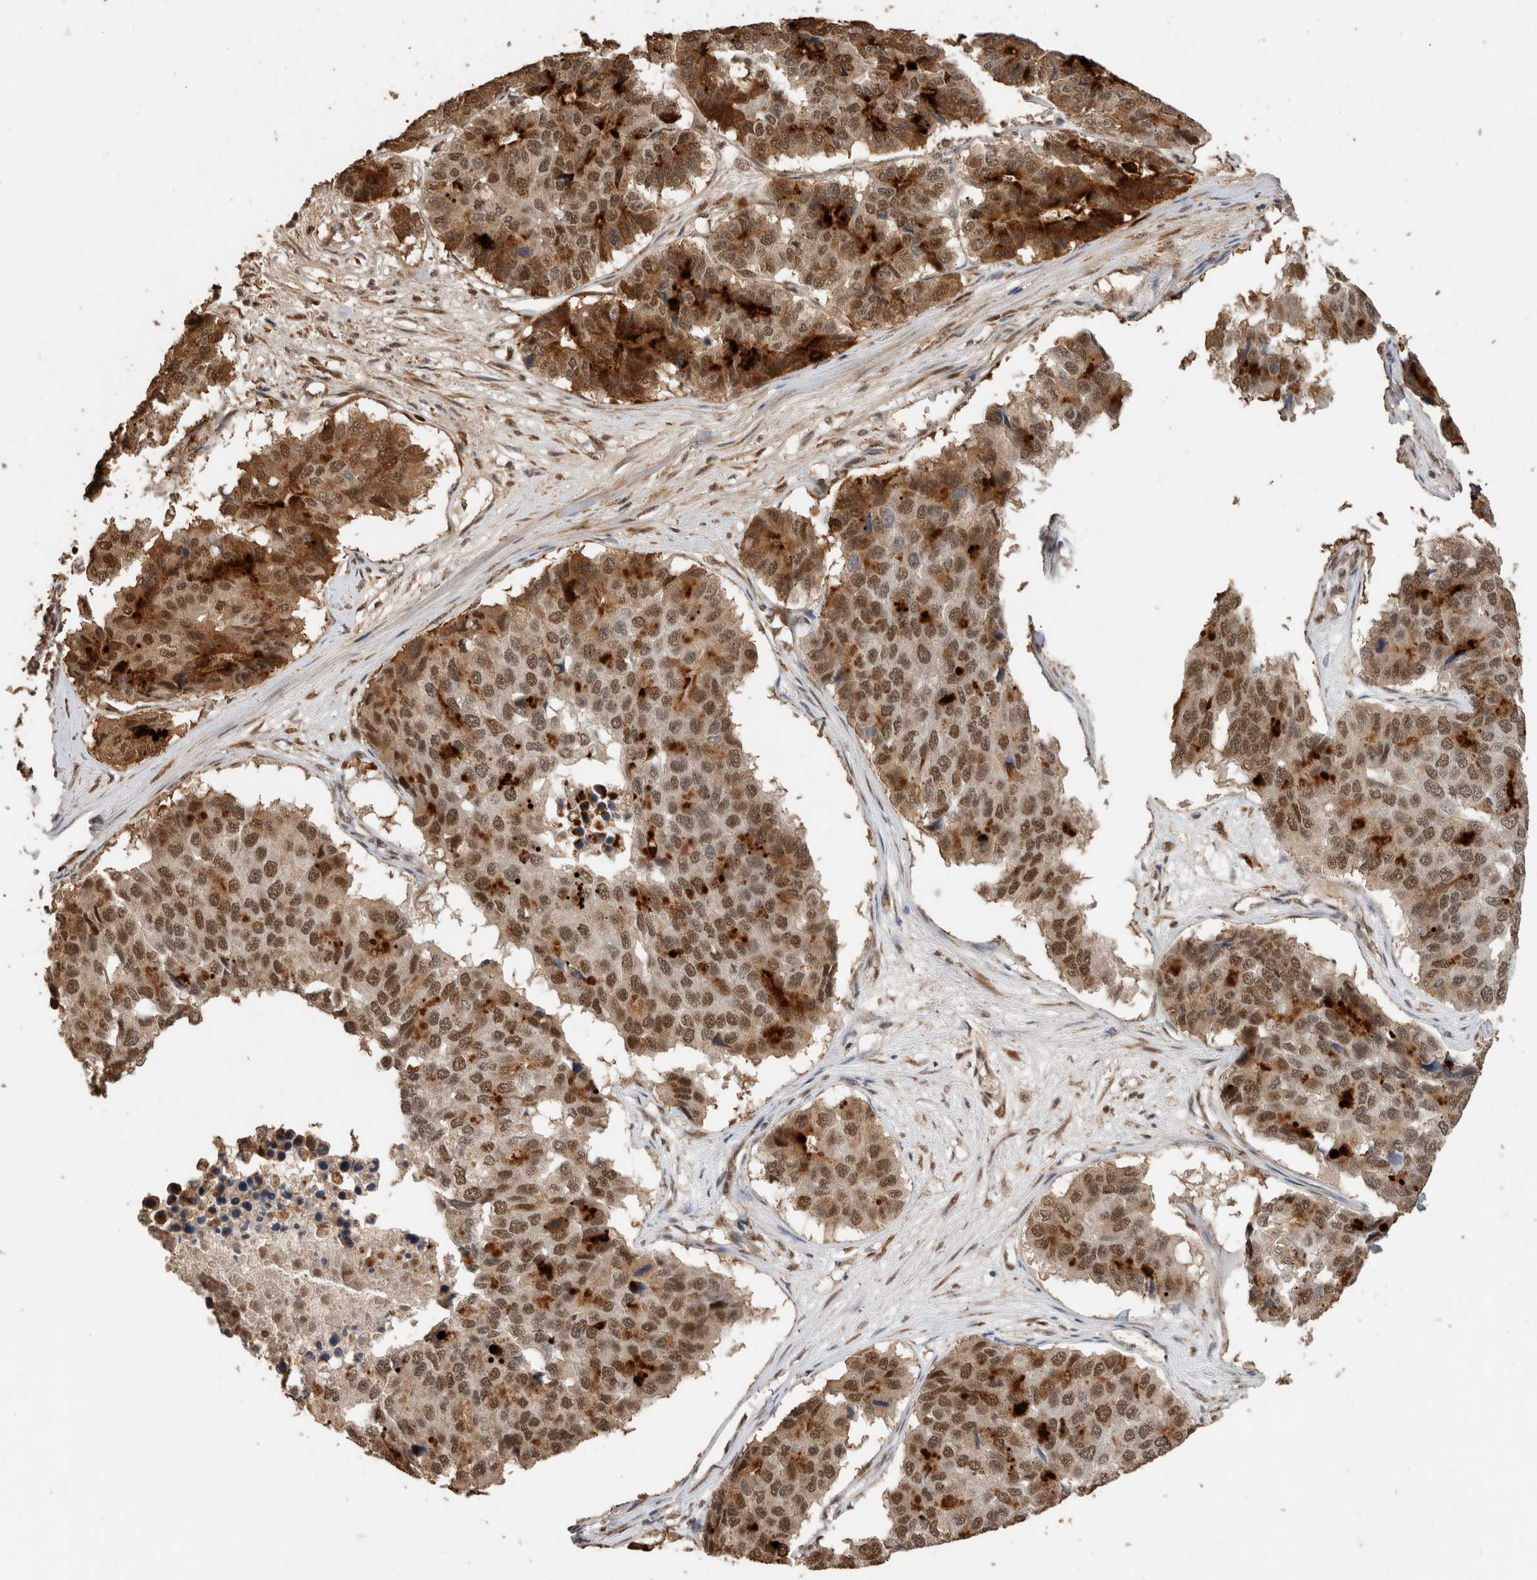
{"staining": {"intensity": "strong", "quantity": ">75%", "location": "cytoplasmic/membranous,nuclear"}, "tissue": "pancreatic cancer", "cell_type": "Tumor cells", "image_type": "cancer", "snomed": [{"axis": "morphology", "description": "Adenocarcinoma, NOS"}, {"axis": "topography", "description": "Pancreas"}], "caption": "IHC staining of pancreatic adenocarcinoma, which reveals high levels of strong cytoplasmic/membranous and nuclear staining in about >75% of tumor cells indicating strong cytoplasmic/membranous and nuclear protein staining. The staining was performed using DAB (brown) for protein detection and nuclei were counterstained in hematoxylin (blue).", "gene": "DDX42", "patient": {"sex": "male", "age": 50}}